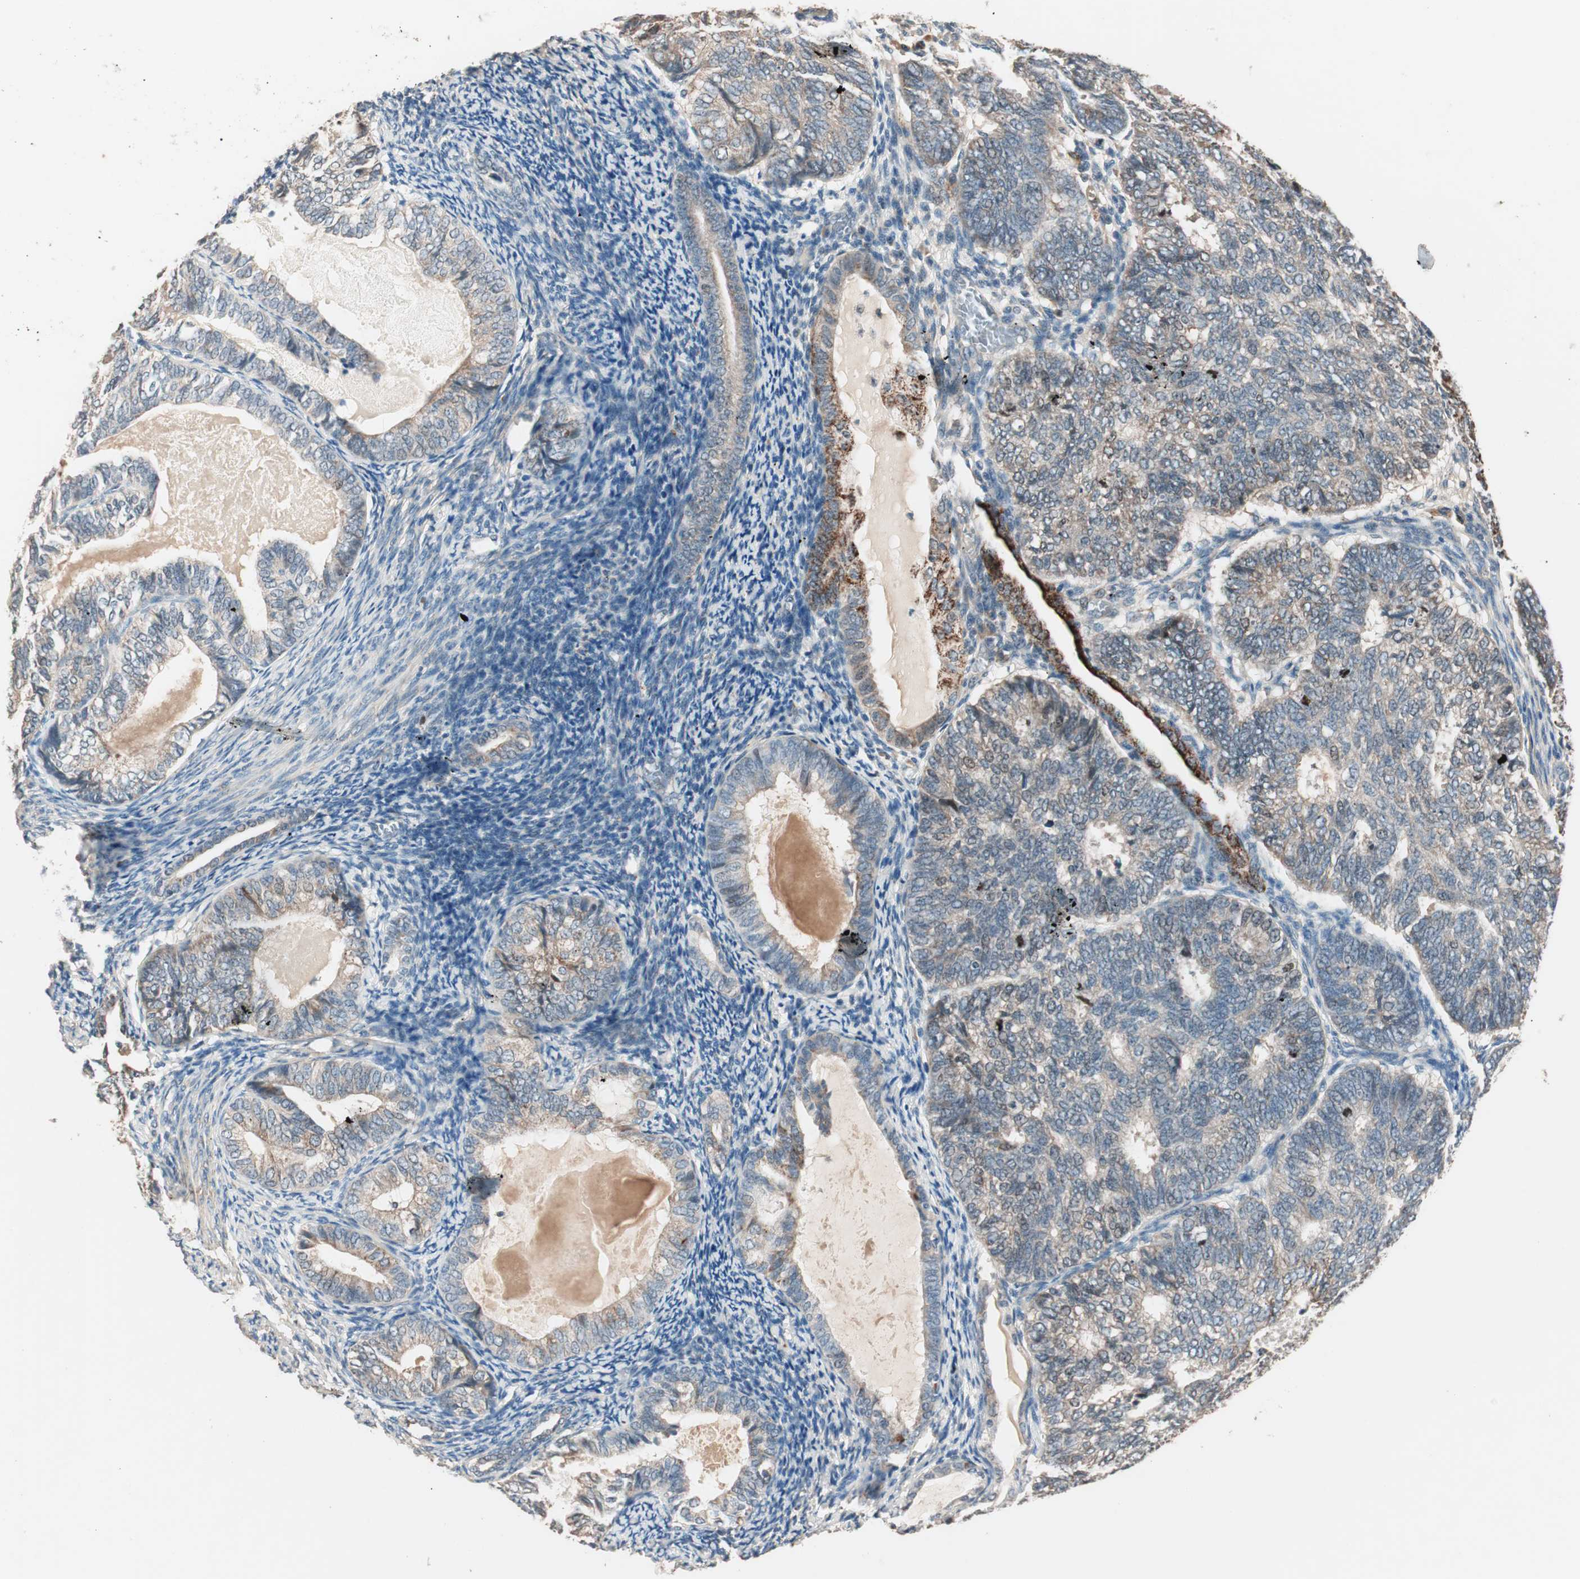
{"staining": {"intensity": "strong", "quantity": ">75%", "location": "cytoplasmic/membranous"}, "tissue": "endometrial cancer", "cell_type": "Tumor cells", "image_type": "cancer", "snomed": [{"axis": "morphology", "description": "Adenocarcinoma, NOS"}, {"axis": "topography", "description": "Uterus"}], "caption": "Strong cytoplasmic/membranous expression is seen in about >75% of tumor cells in endometrial cancer (adenocarcinoma). (DAB (3,3'-diaminobenzidine) IHC, brown staining for protein, blue staining for nuclei).", "gene": "NFRKB", "patient": {"sex": "female", "age": 60}}